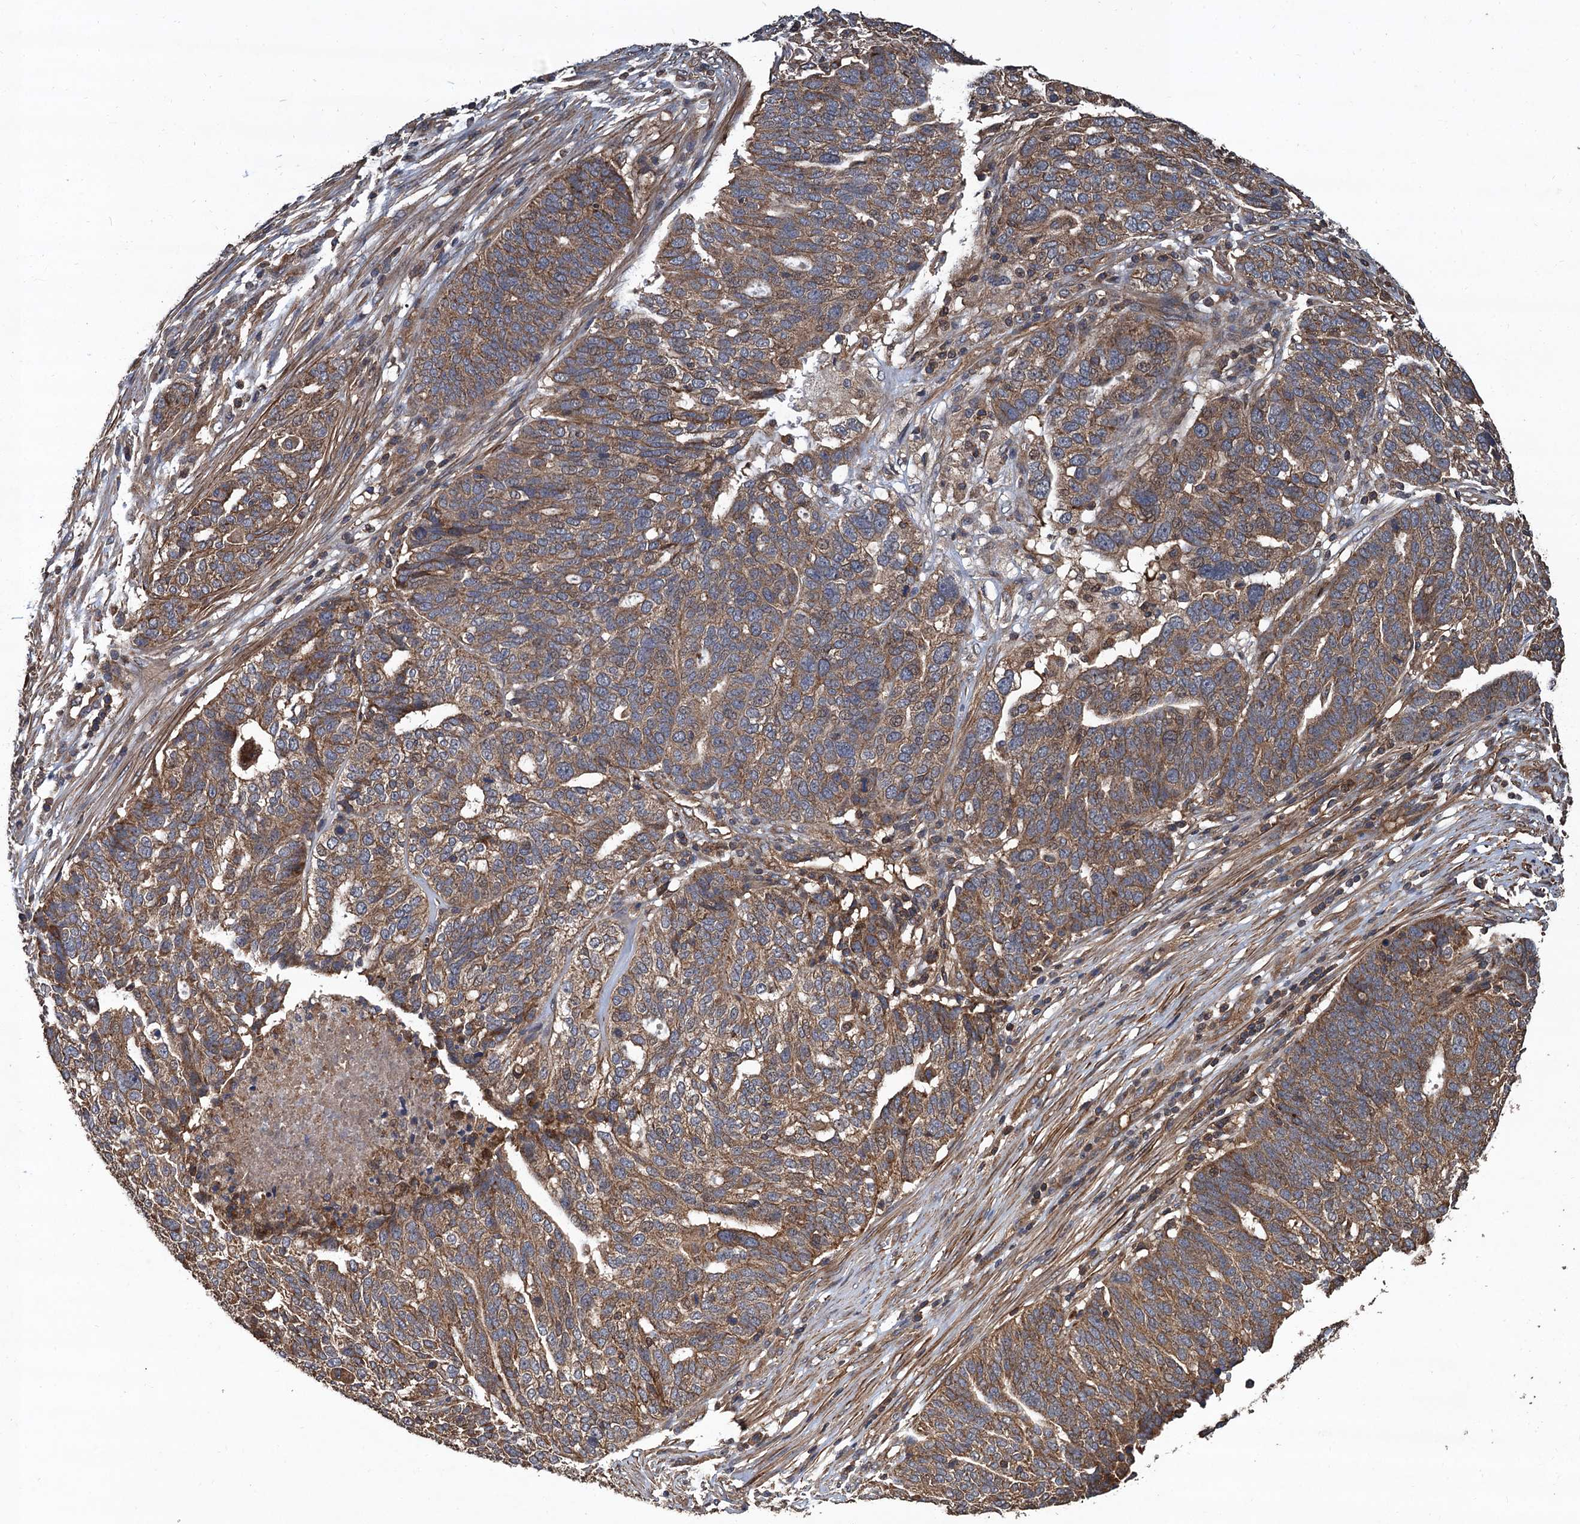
{"staining": {"intensity": "moderate", "quantity": ">75%", "location": "cytoplasmic/membranous"}, "tissue": "ovarian cancer", "cell_type": "Tumor cells", "image_type": "cancer", "snomed": [{"axis": "morphology", "description": "Cystadenocarcinoma, serous, NOS"}, {"axis": "topography", "description": "Ovary"}], "caption": "IHC of human ovarian cancer exhibits medium levels of moderate cytoplasmic/membranous positivity in approximately >75% of tumor cells.", "gene": "PPP4R1", "patient": {"sex": "female", "age": 59}}